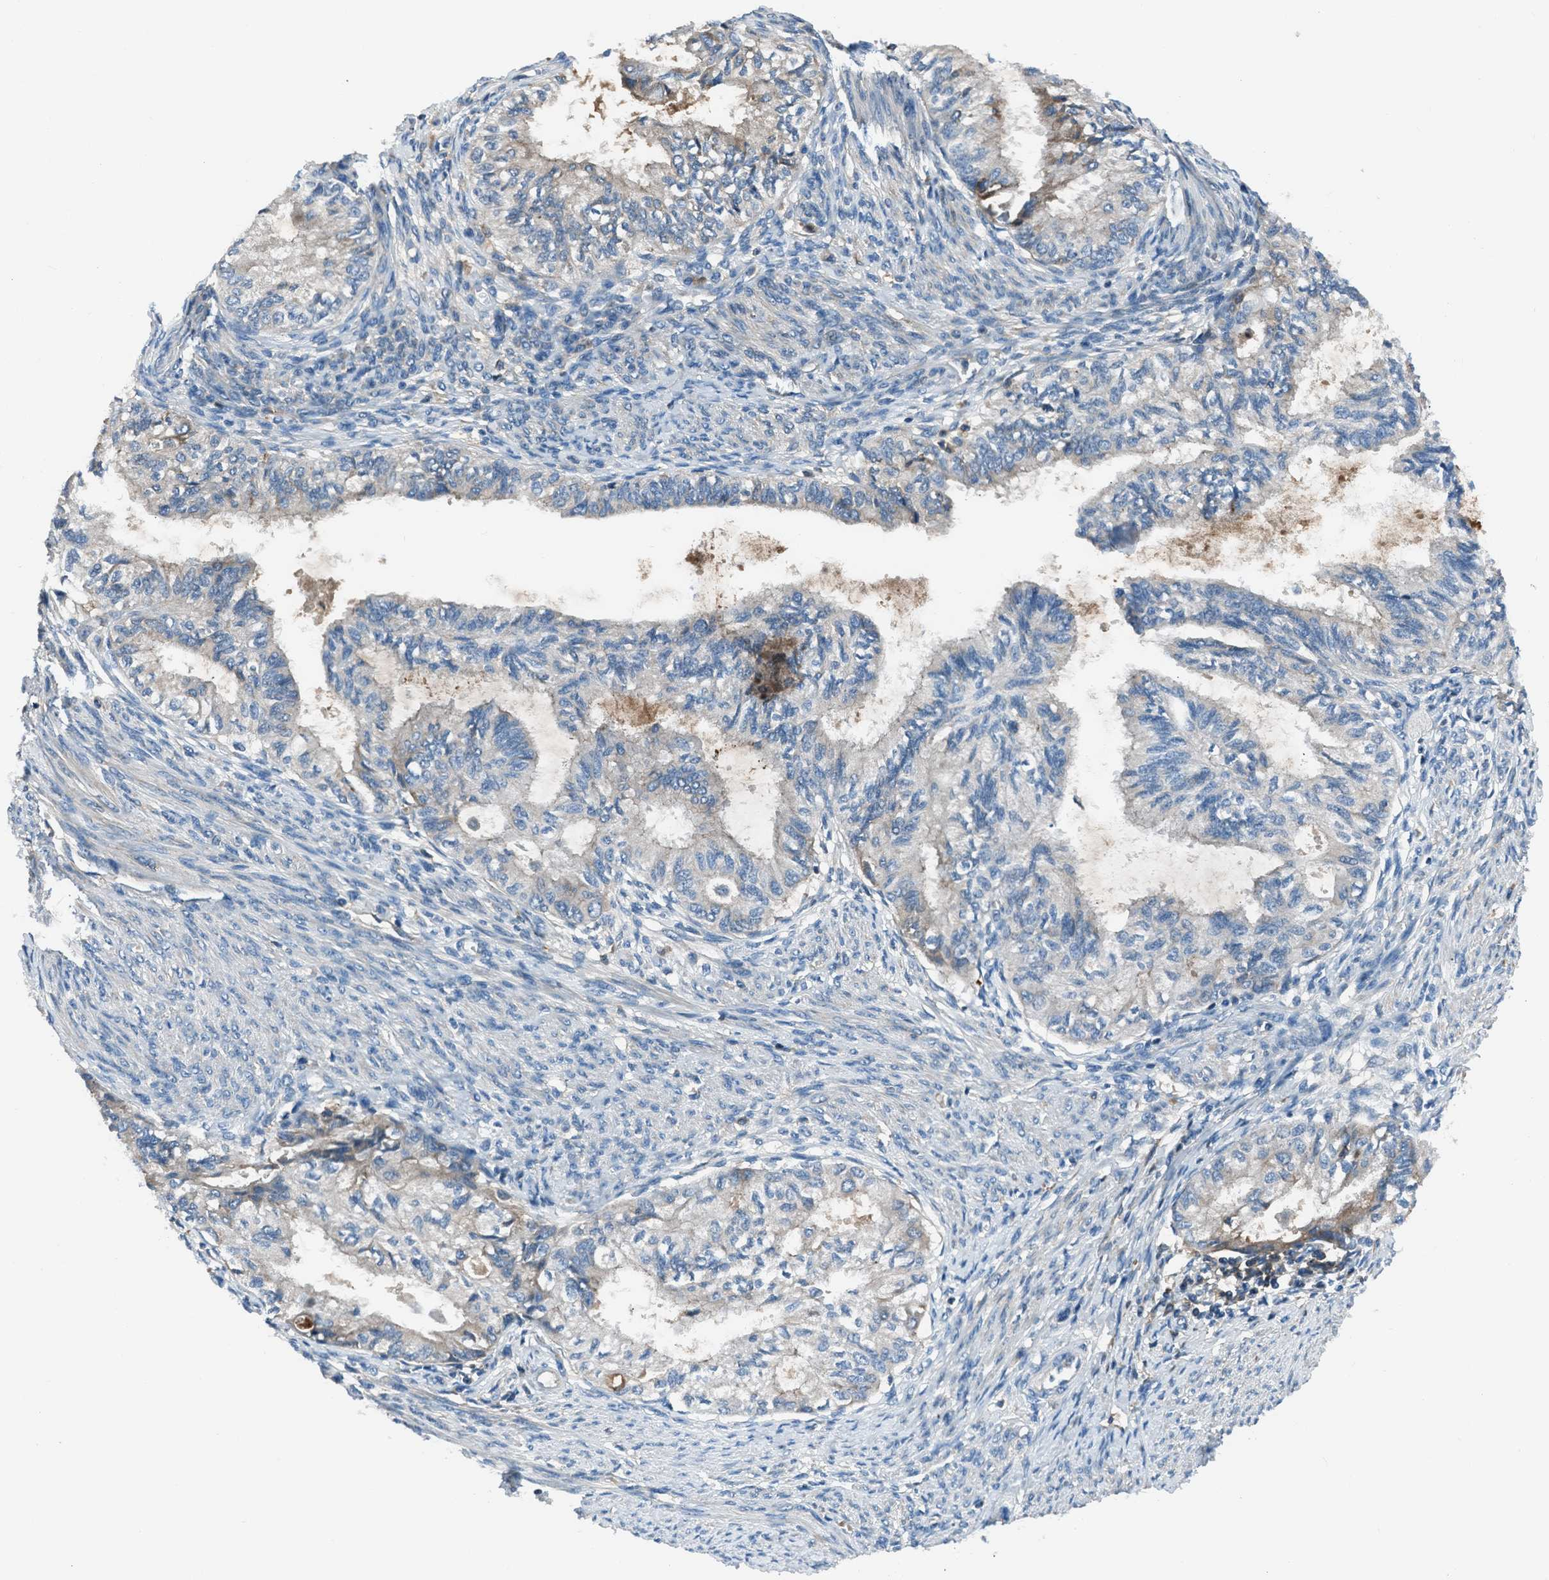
{"staining": {"intensity": "moderate", "quantity": "<25%", "location": "cytoplasmic/membranous"}, "tissue": "cervical cancer", "cell_type": "Tumor cells", "image_type": "cancer", "snomed": [{"axis": "morphology", "description": "Normal tissue, NOS"}, {"axis": "morphology", "description": "Adenocarcinoma, NOS"}, {"axis": "topography", "description": "Cervix"}, {"axis": "topography", "description": "Endometrium"}], "caption": "Cervical cancer stained with DAB (3,3'-diaminobenzidine) immunohistochemistry (IHC) exhibits low levels of moderate cytoplasmic/membranous expression in approximately <25% of tumor cells.", "gene": "SLC38A6", "patient": {"sex": "female", "age": 86}}